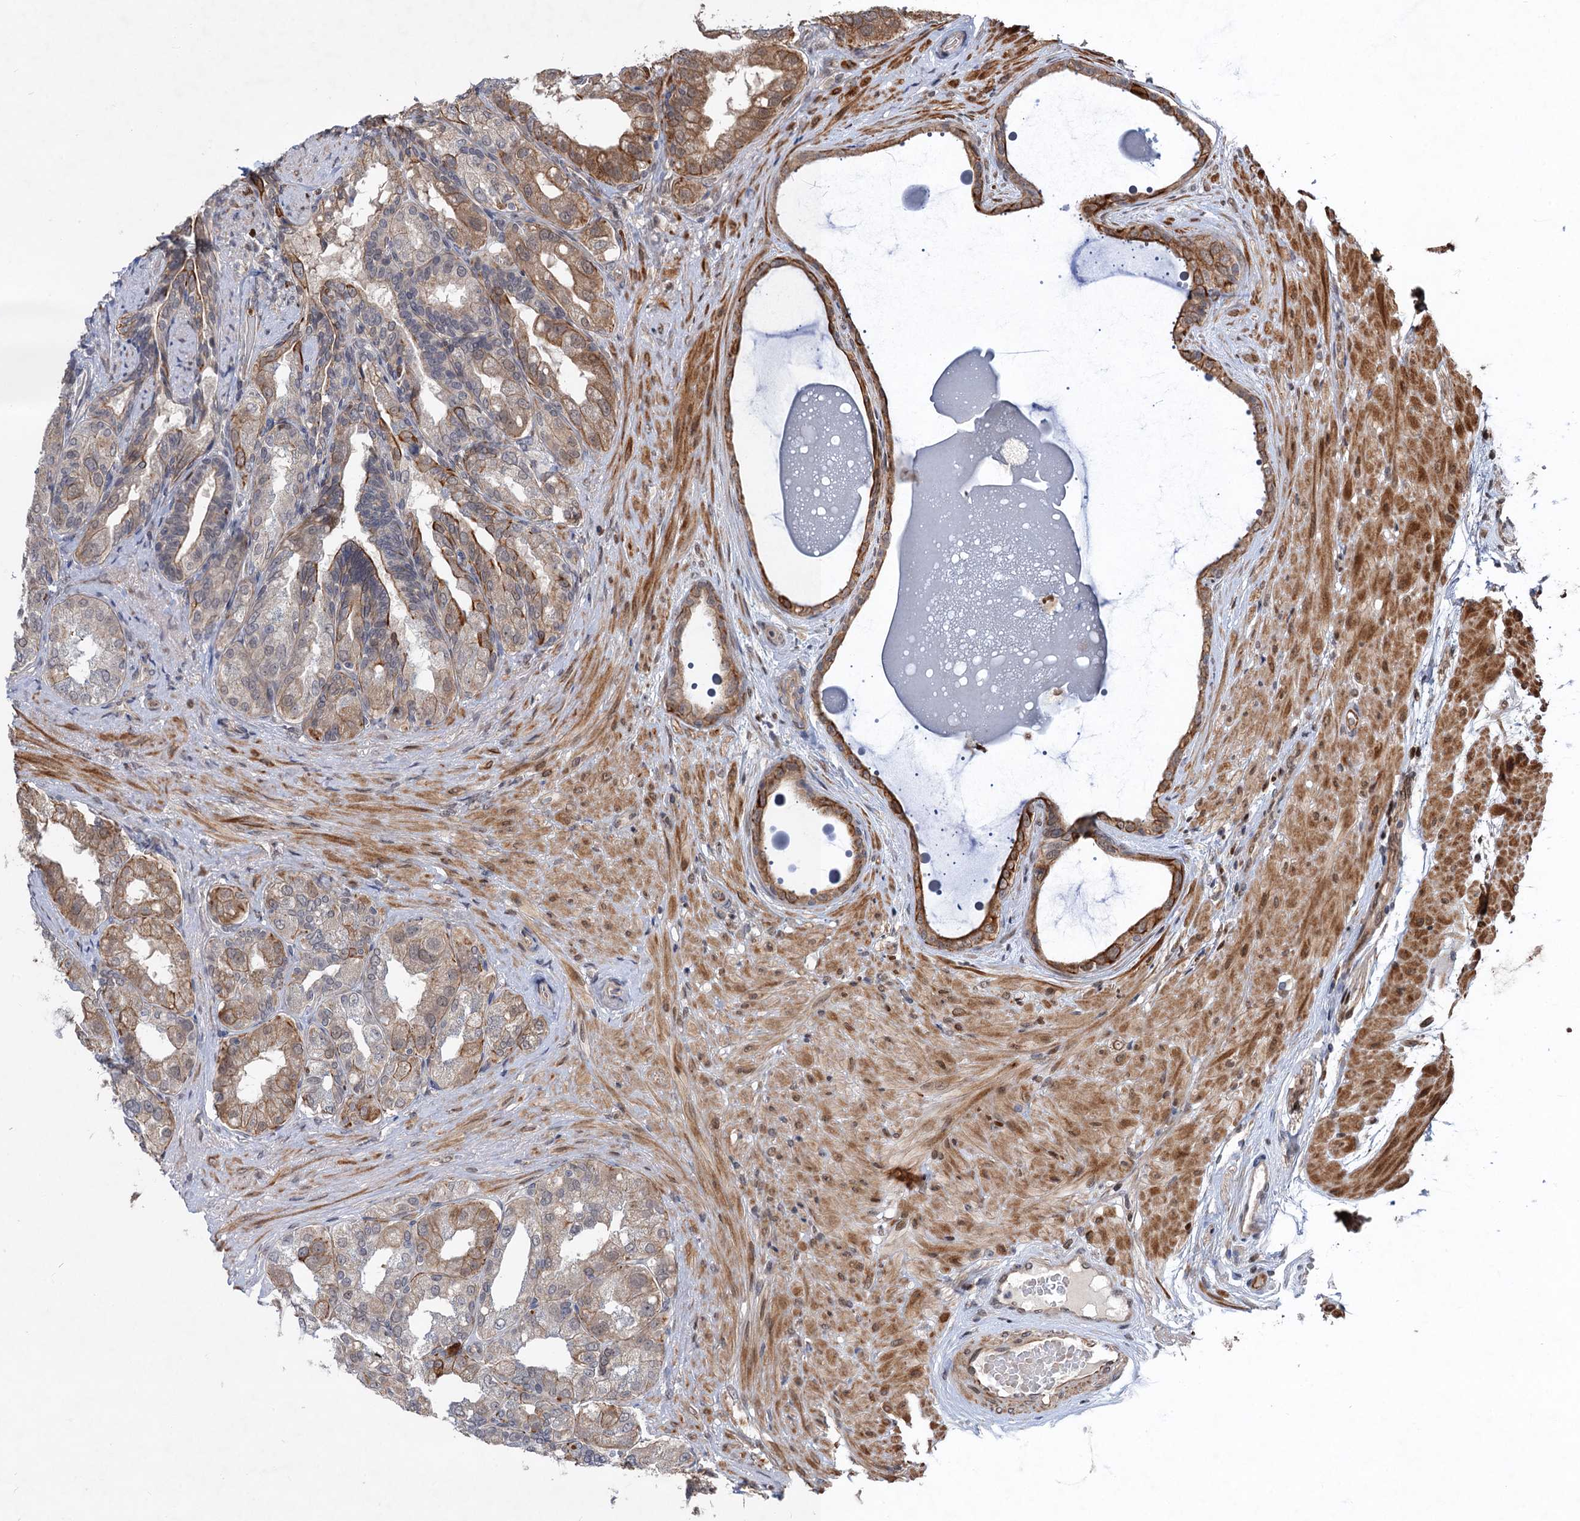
{"staining": {"intensity": "moderate", "quantity": "<25%", "location": "cytoplasmic/membranous"}, "tissue": "seminal vesicle", "cell_type": "Glandular cells", "image_type": "normal", "snomed": [{"axis": "morphology", "description": "Normal tissue, NOS"}, {"axis": "topography", "description": "Seminal veicle"}, {"axis": "topography", "description": "Peripheral nerve tissue"}], "caption": "A brown stain shows moderate cytoplasmic/membranous expression of a protein in glandular cells of unremarkable seminal vesicle.", "gene": "TTC31", "patient": {"sex": "male", "age": 63}}